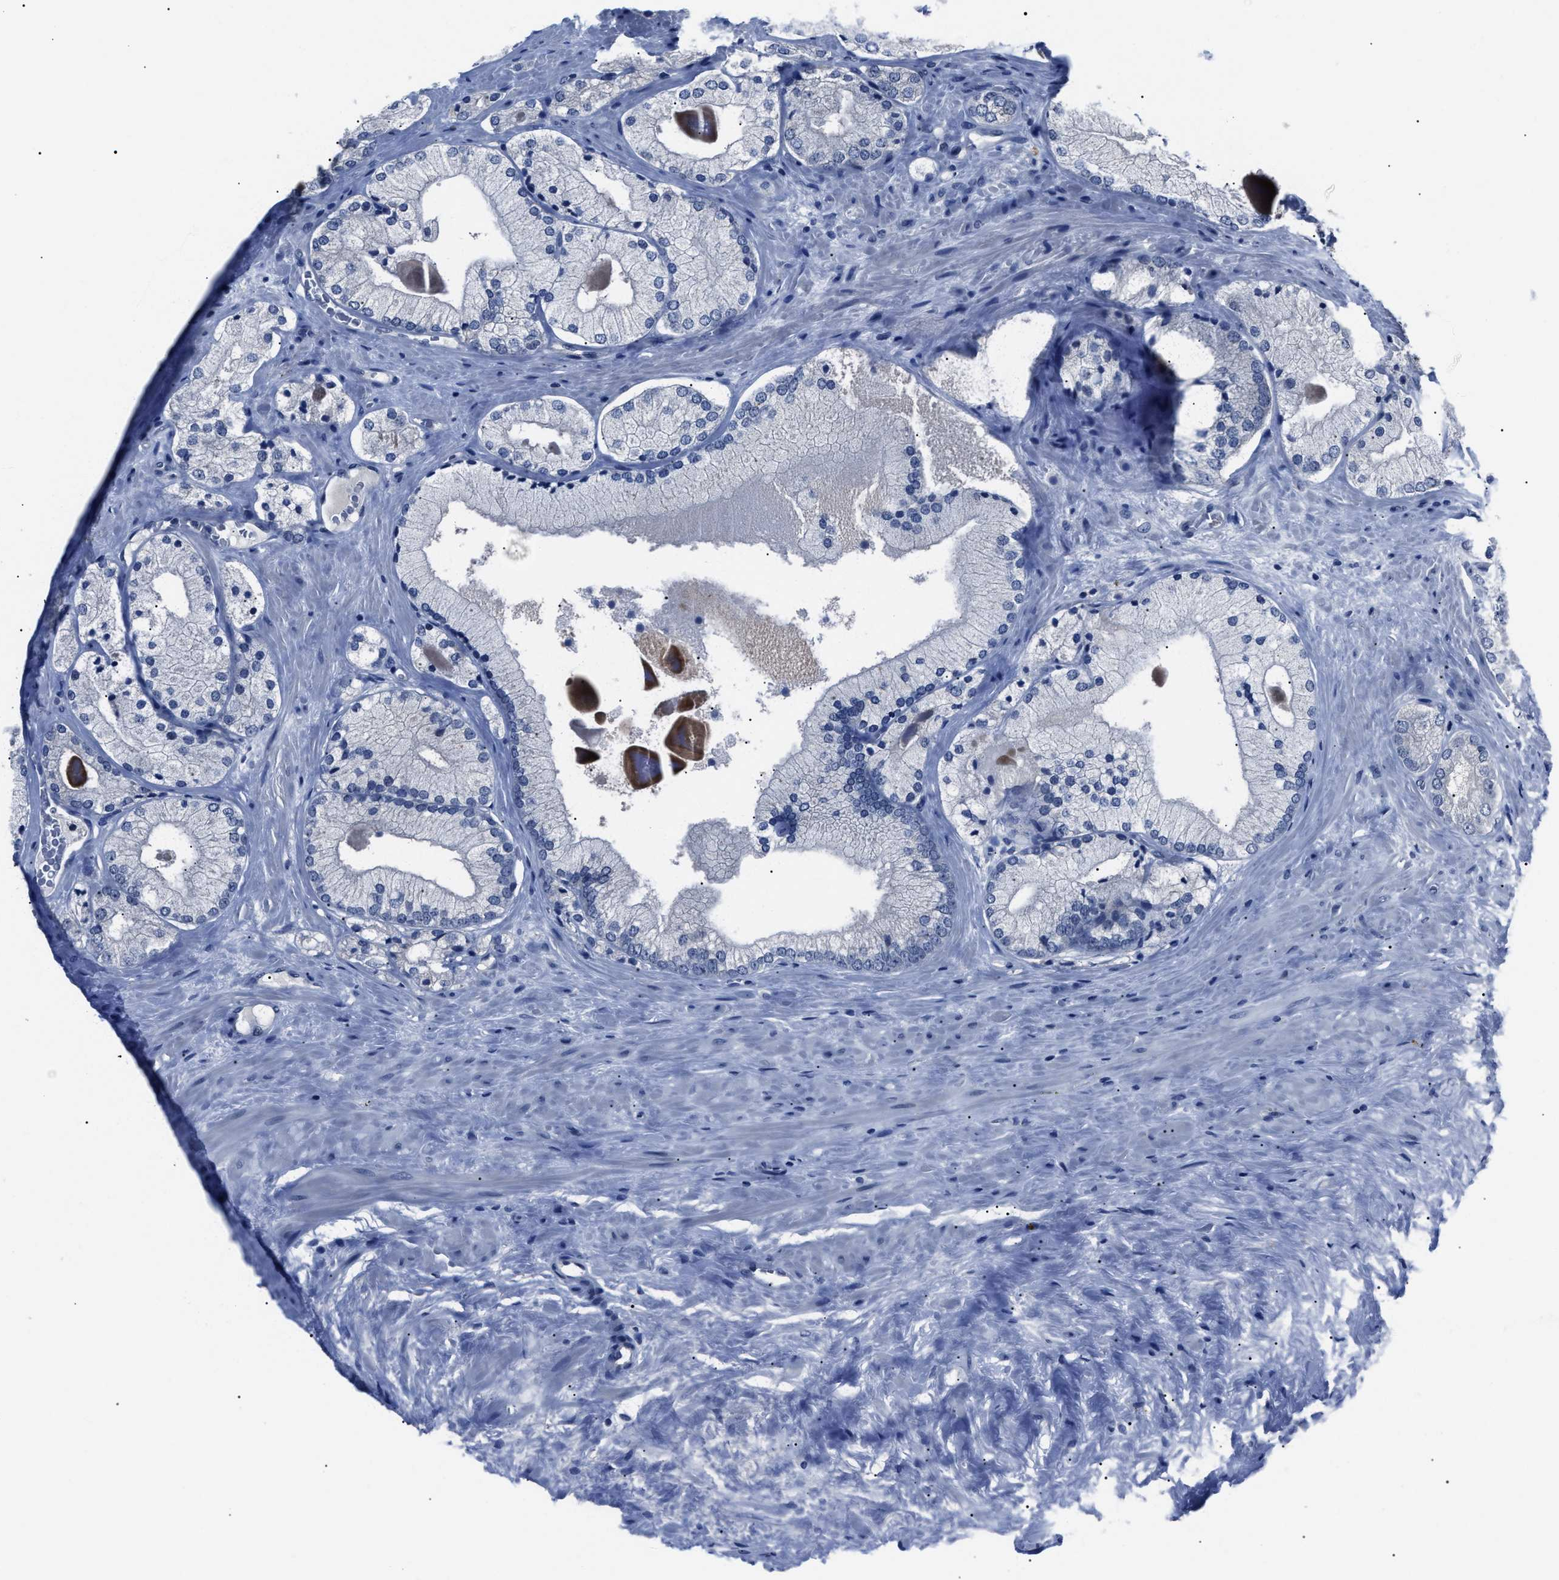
{"staining": {"intensity": "negative", "quantity": "none", "location": "none"}, "tissue": "prostate cancer", "cell_type": "Tumor cells", "image_type": "cancer", "snomed": [{"axis": "morphology", "description": "Adenocarcinoma, Low grade"}, {"axis": "topography", "description": "Prostate"}], "caption": "This is an IHC histopathology image of human adenocarcinoma (low-grade) (prostate). There is no expression in tumor cells.", "gene": "LRWD1", "patient": {"sex": "male", "age": 65}}